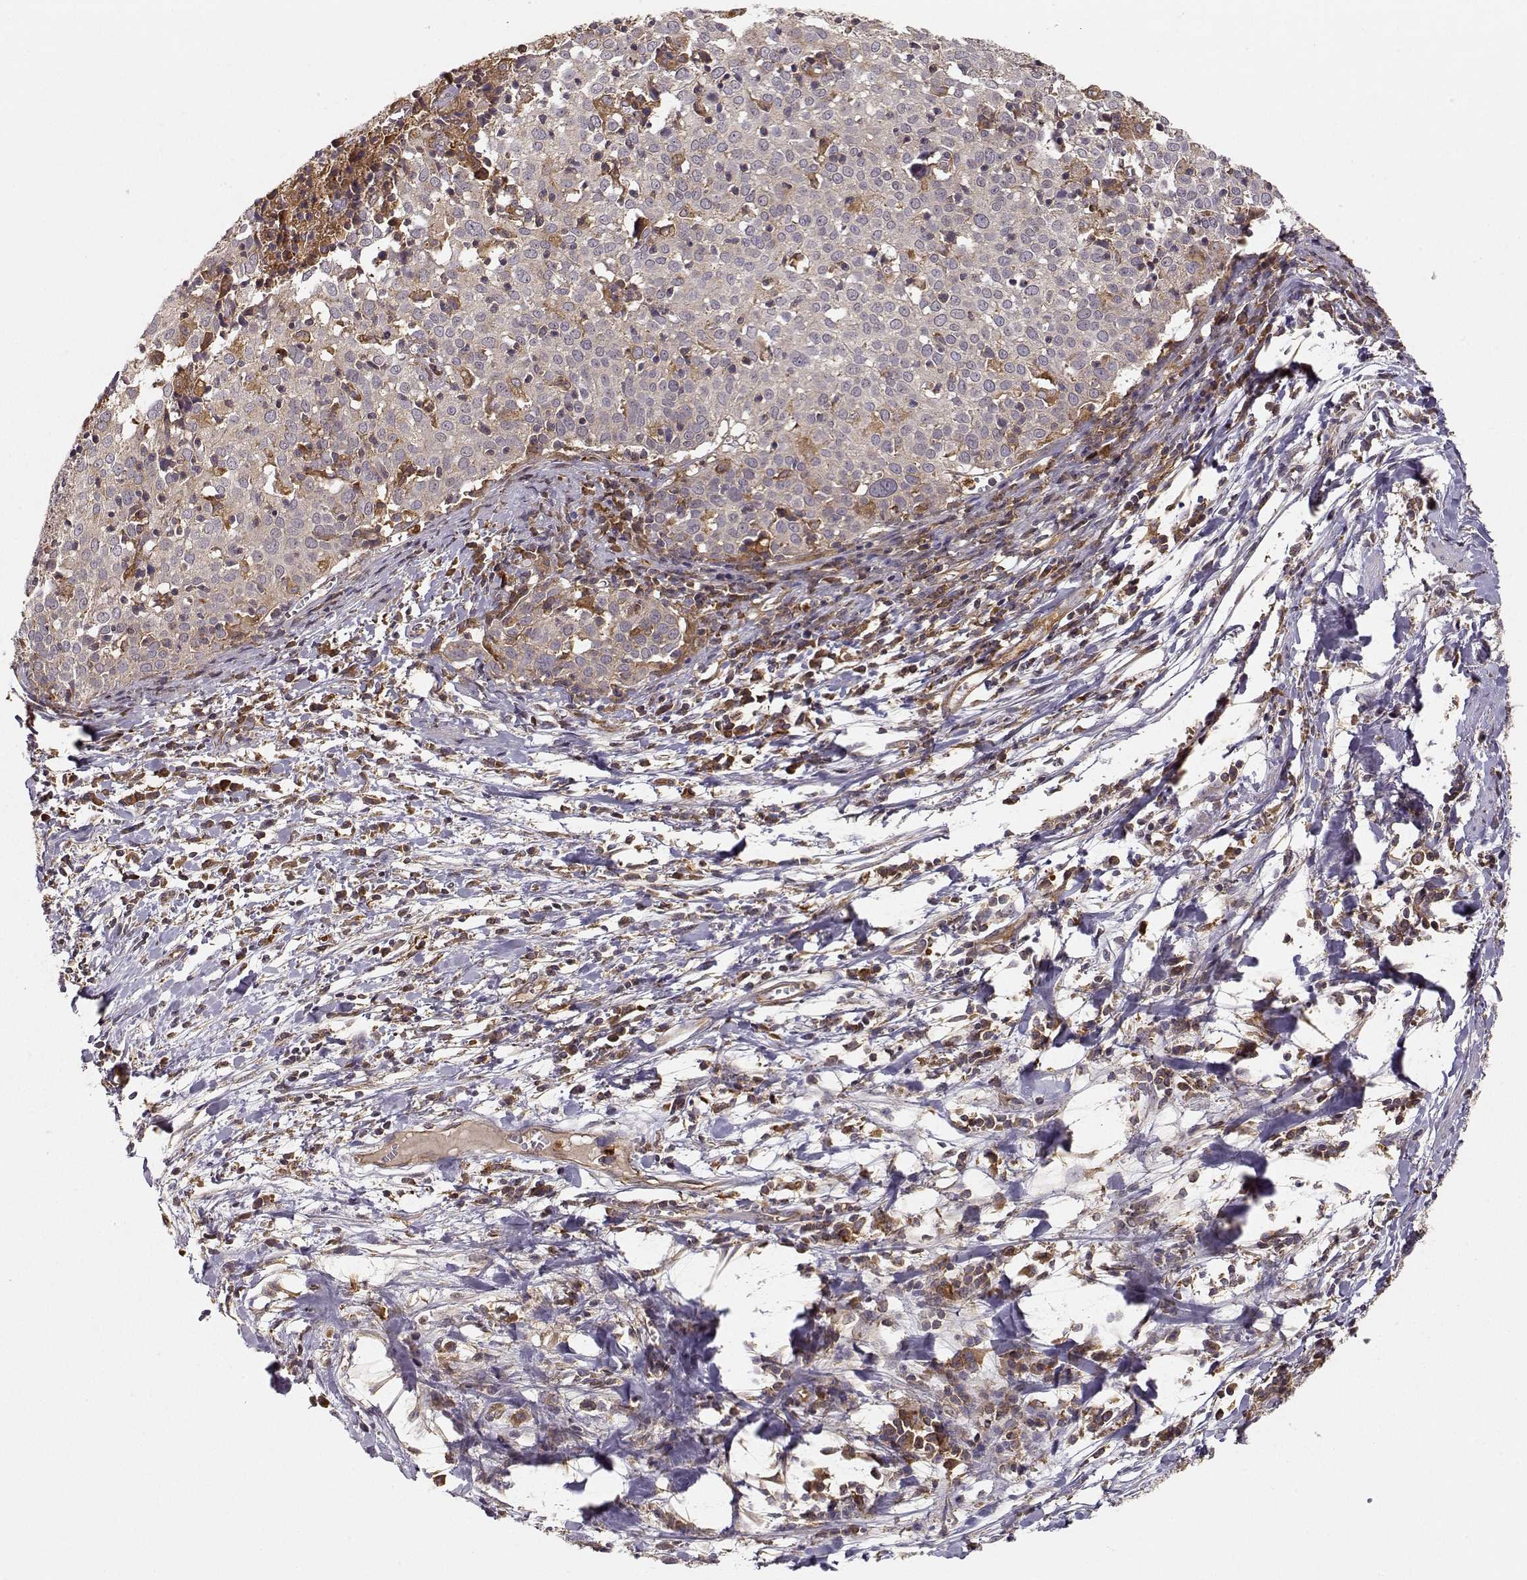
{"staining": {"intensity": "weak", "quantity": ">75%", "location": "cytoplasmic/membranous"}, "tissue": "cervical cancer", "cell_type": "Tumor cells", "image_type": "cancer", "snomed": [{"axis": "morphology", "description": "Squamous cell carcinoma, NOS"}, {"axis": "topography", "description": "Cervix"}], "caption": "Protein expression analysis of human cervical cancer reveals weak cytoplasmic/membranous staining in approximately >75% of tumor cells.", "gene": "ARHGEF2", "patient": {"sex": "female", "age": 39}}